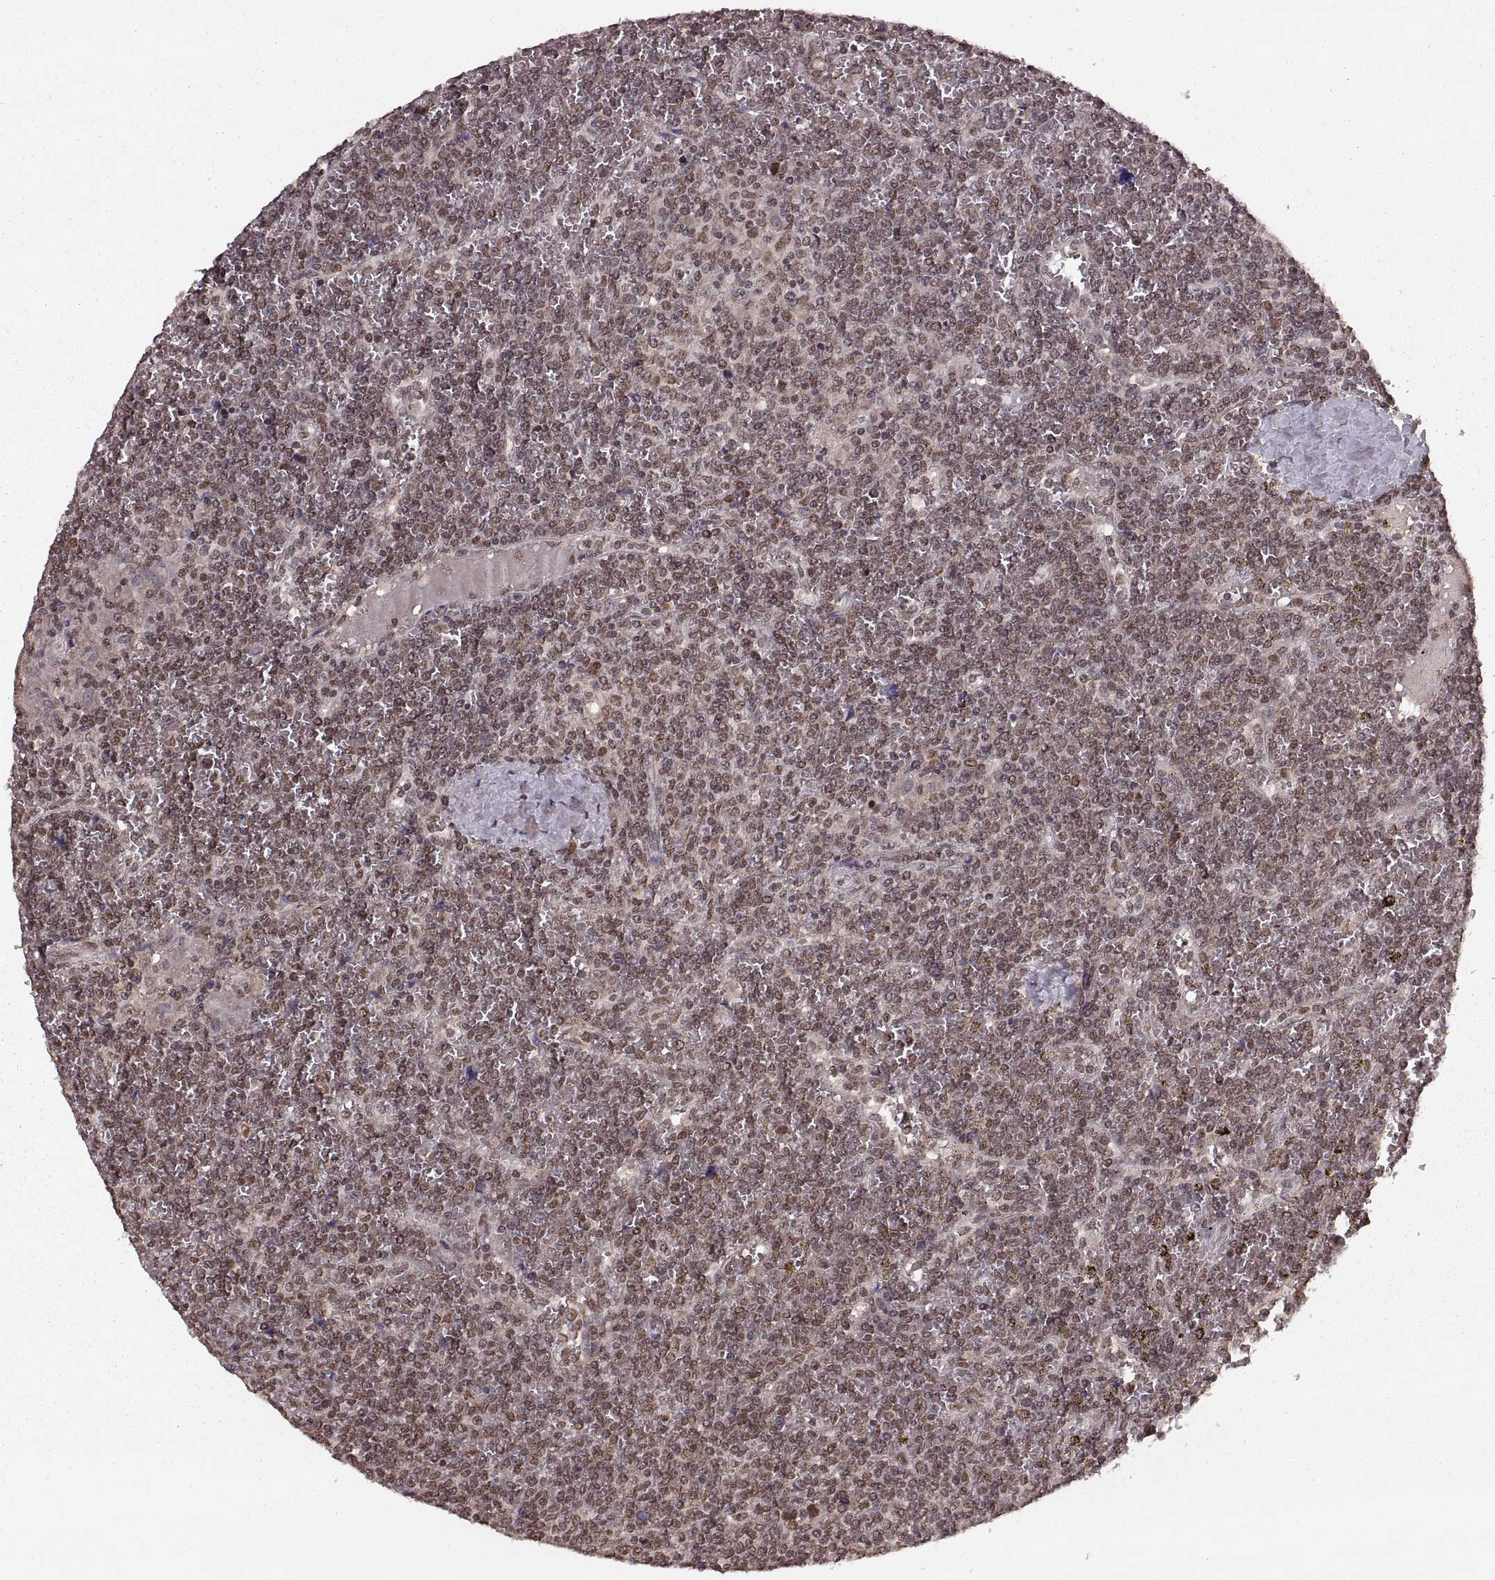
{"staining": {"intensity": "weak", "quantity": ">75%", "location": "nuclear"}, "tissue": "lymphoma", "cell_type": "Tumor cells", "image_type": "cancer", "snomed": [{"axis": "morphology", "description": "Malignant lymphoma, non-Hodgkin's type, Low grade"}, {"axis": "topography", "description": "Spleen"}], "caption": "Immunohistochemistry (IHC) staining of lymphoma, which displays low levels of weak nuclear expression in about >75% of tumor cells indicating weak nuclear protein staining. The staining was performed using DAB (3,3'-diaminobenzidine) (brown) for protein detection and nuclei were counterstained in hematoxylin (blue).", "gene": "RFT1", "patient": {"sex": "female", "age": 19}}